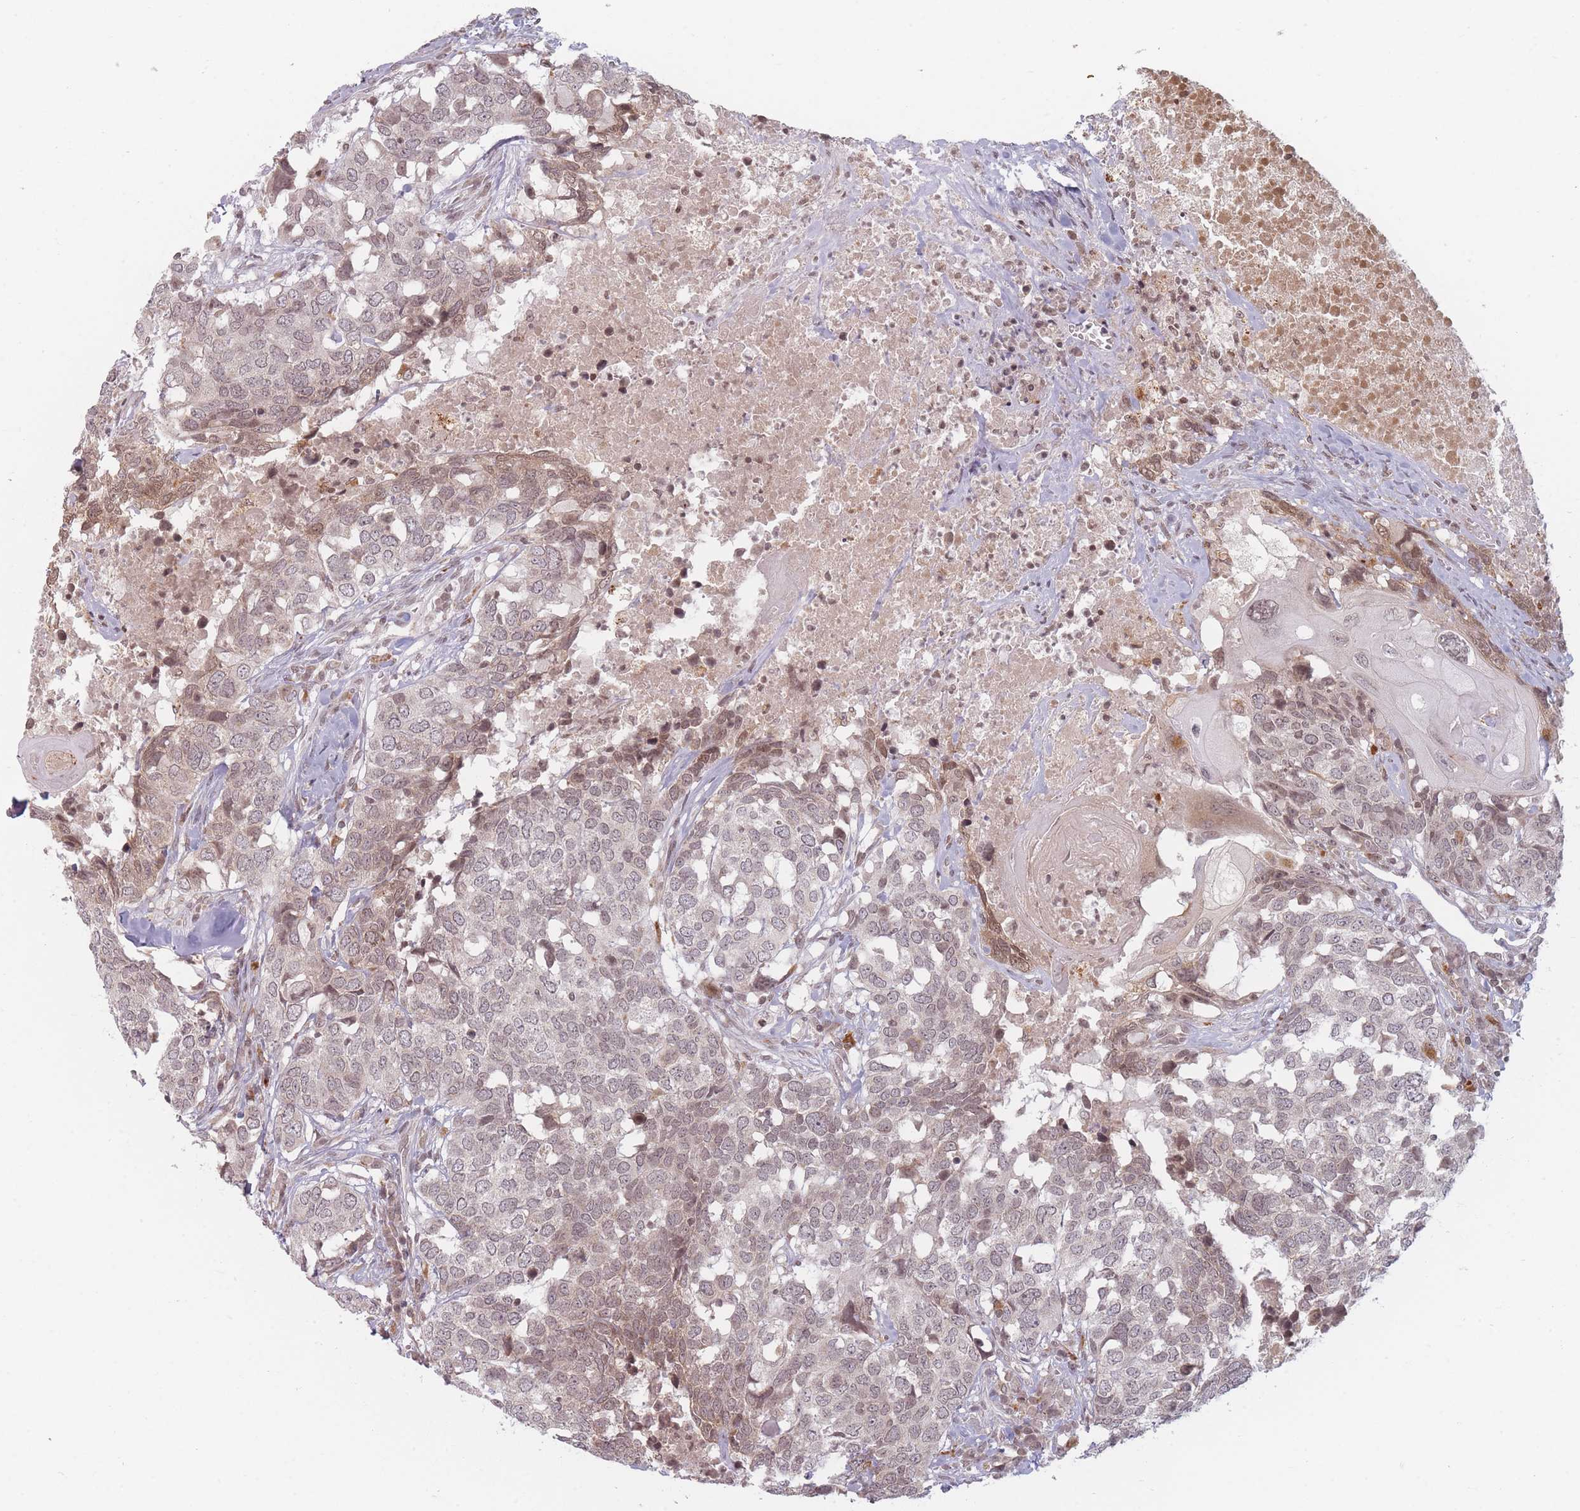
{"staining": {"intensity": "weak", "quantity": "25%-75%", "location": "cytoplasmic/membranous,nuclear"}, "tissue": "head and neck cancer", "cell_type": "Tumor cells", "image_type": "cancer", "snomed": [{"axis": "morphology", "description": "Squamous cell carcinoma, NOS"}, {"axis": "topography", "description": "Head-Neck"}], "caption": "Immunohistochemical staining of human head and neck squamous cell carcinoma shows low levels of weak cytoplasmic/membranous and nuclear protein staining in approximately 25%-75% of tumor cells.", "gene": "SPATA45", "patient": {"sex": "male", "age": 66}}